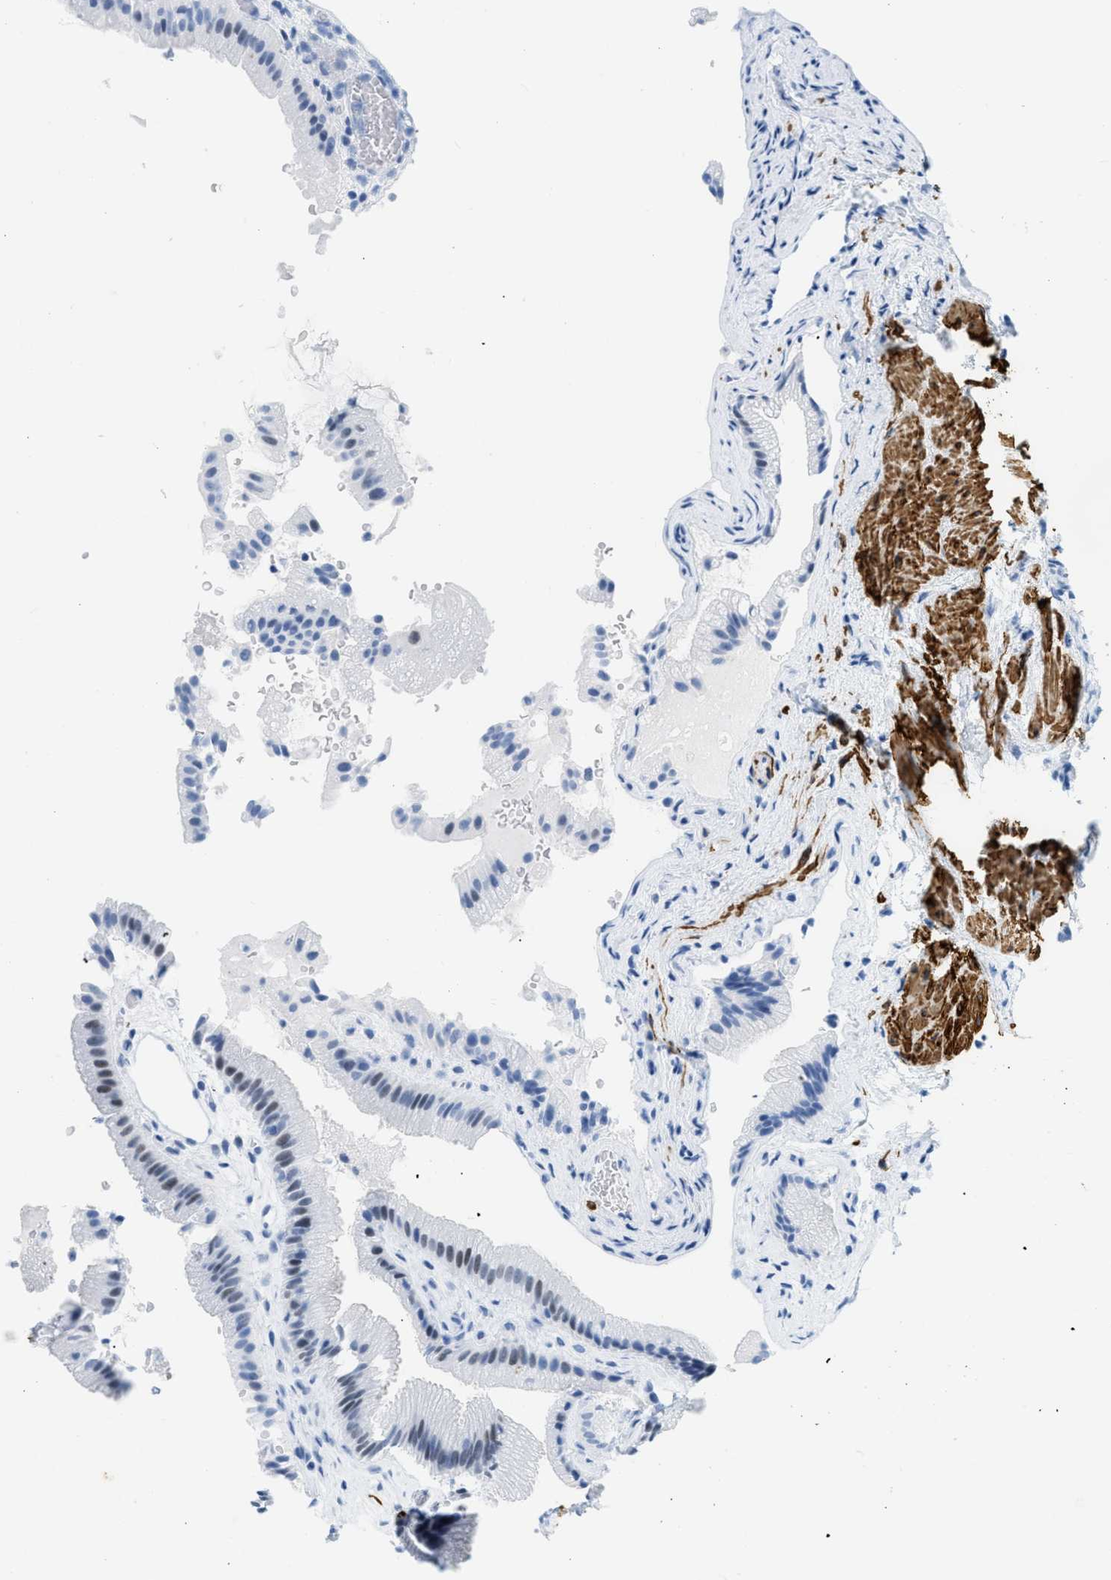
{"staining": {"intensity": "negative", "quantity": "none", "location": "none"}, "tissue": "gallbladder", "cell_type": "Glandular cells", "image_type": "normal", "snomed": [{"axis": "morphology", "description": "Normal tissue, NOS"}, {"axis": "topography", "description": "Gallbladder"}], "caption": "Immunohistochemistry of unremarkable gallbladder demonstrates no expression in glandular cells.", "gene": "DES", "patient": {"sex": "male", "age": 49}}